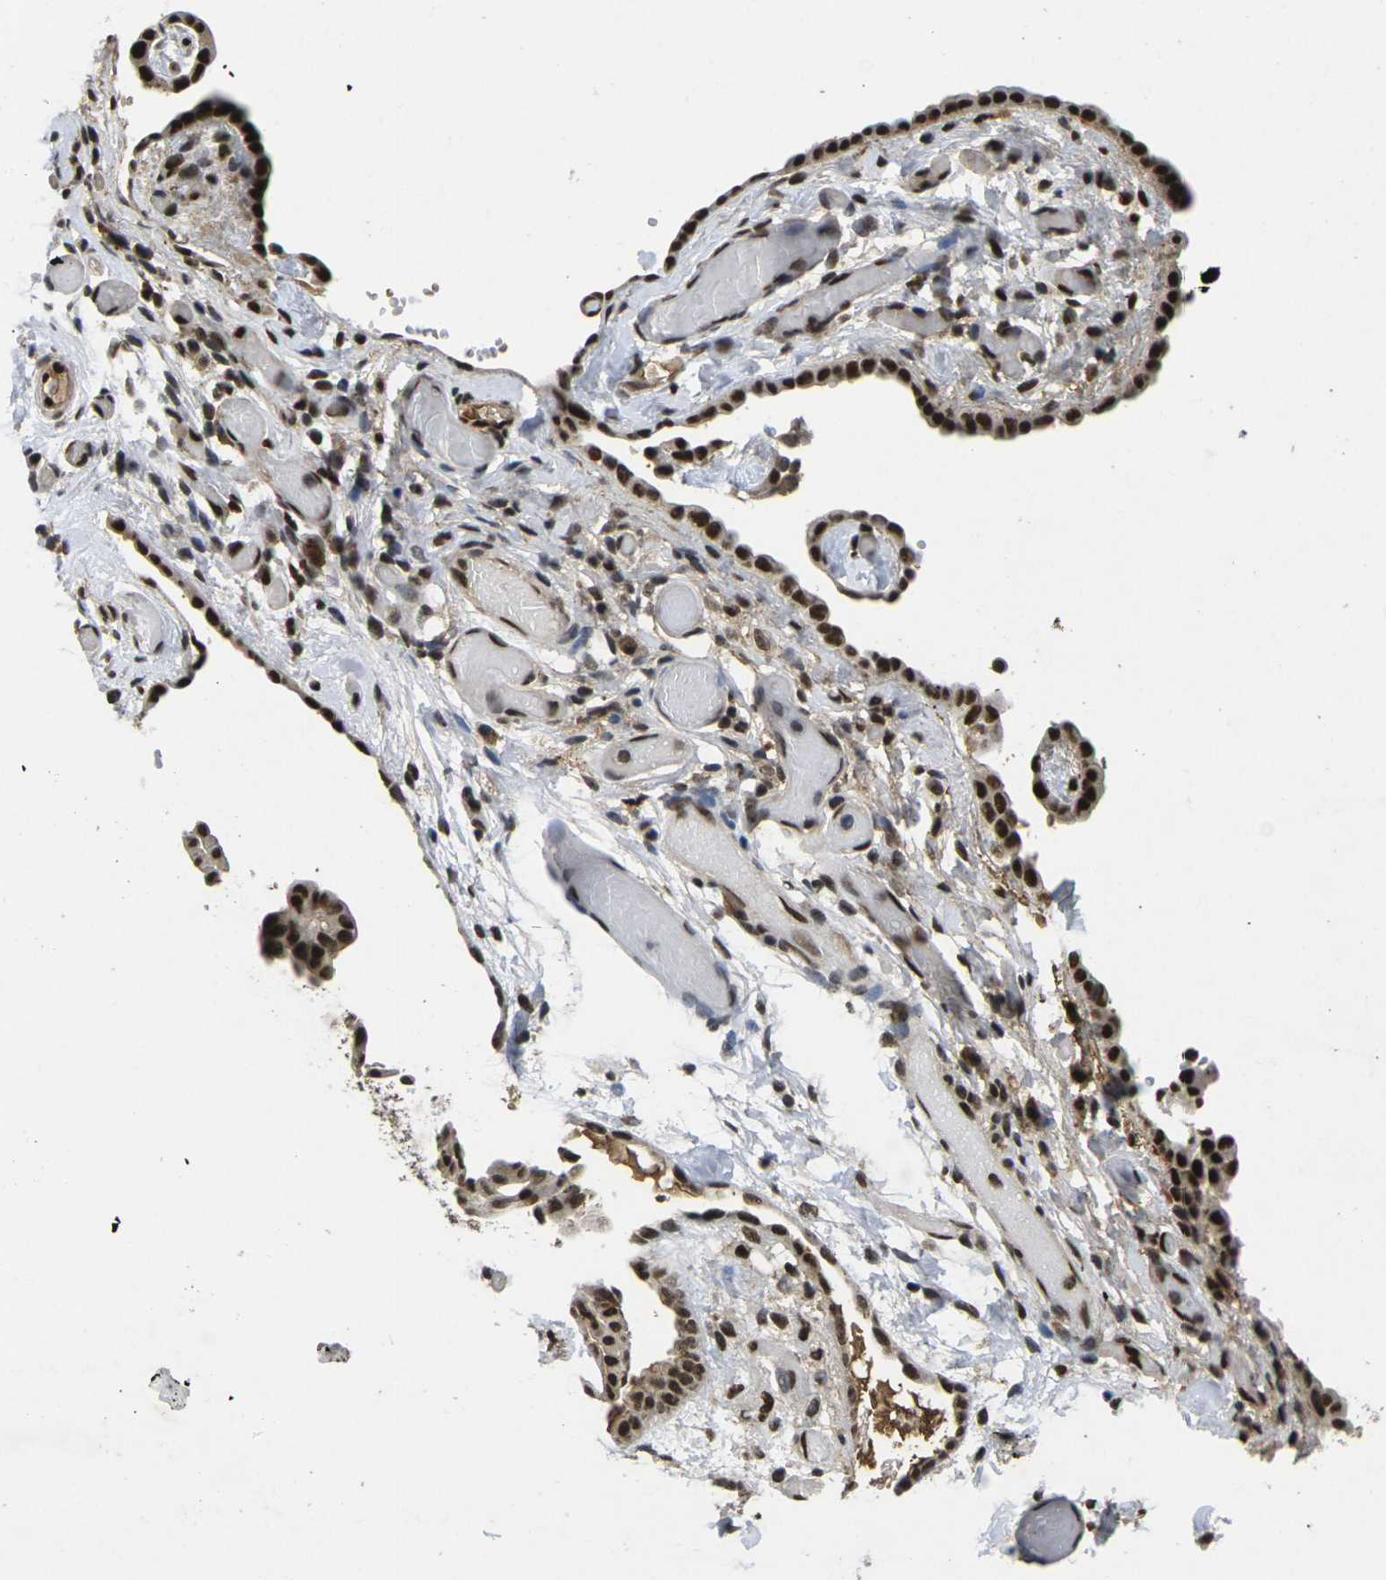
{"staining": {"intensity": "strong", "quantity": ">75%", "location": "nuclear"}, "tissue": "ovarian cancer", "cell_type": "Tumor cells", "image_type": "cancer", "snomed": [{"axis": "morphology", "description": "Cystadenocarcinoma, mucinous, NOS"}, {"axis": "topography", "description": "Ovary"}], "caption": "Immunohistochemistry of human mucinous cystadenocarcinoma (ovarian) displays high levels of strong nuclear staining in about >75% of tumor cells.", "gene": "GTF2E1", "patient": {"sex": "female", "age": 39}}